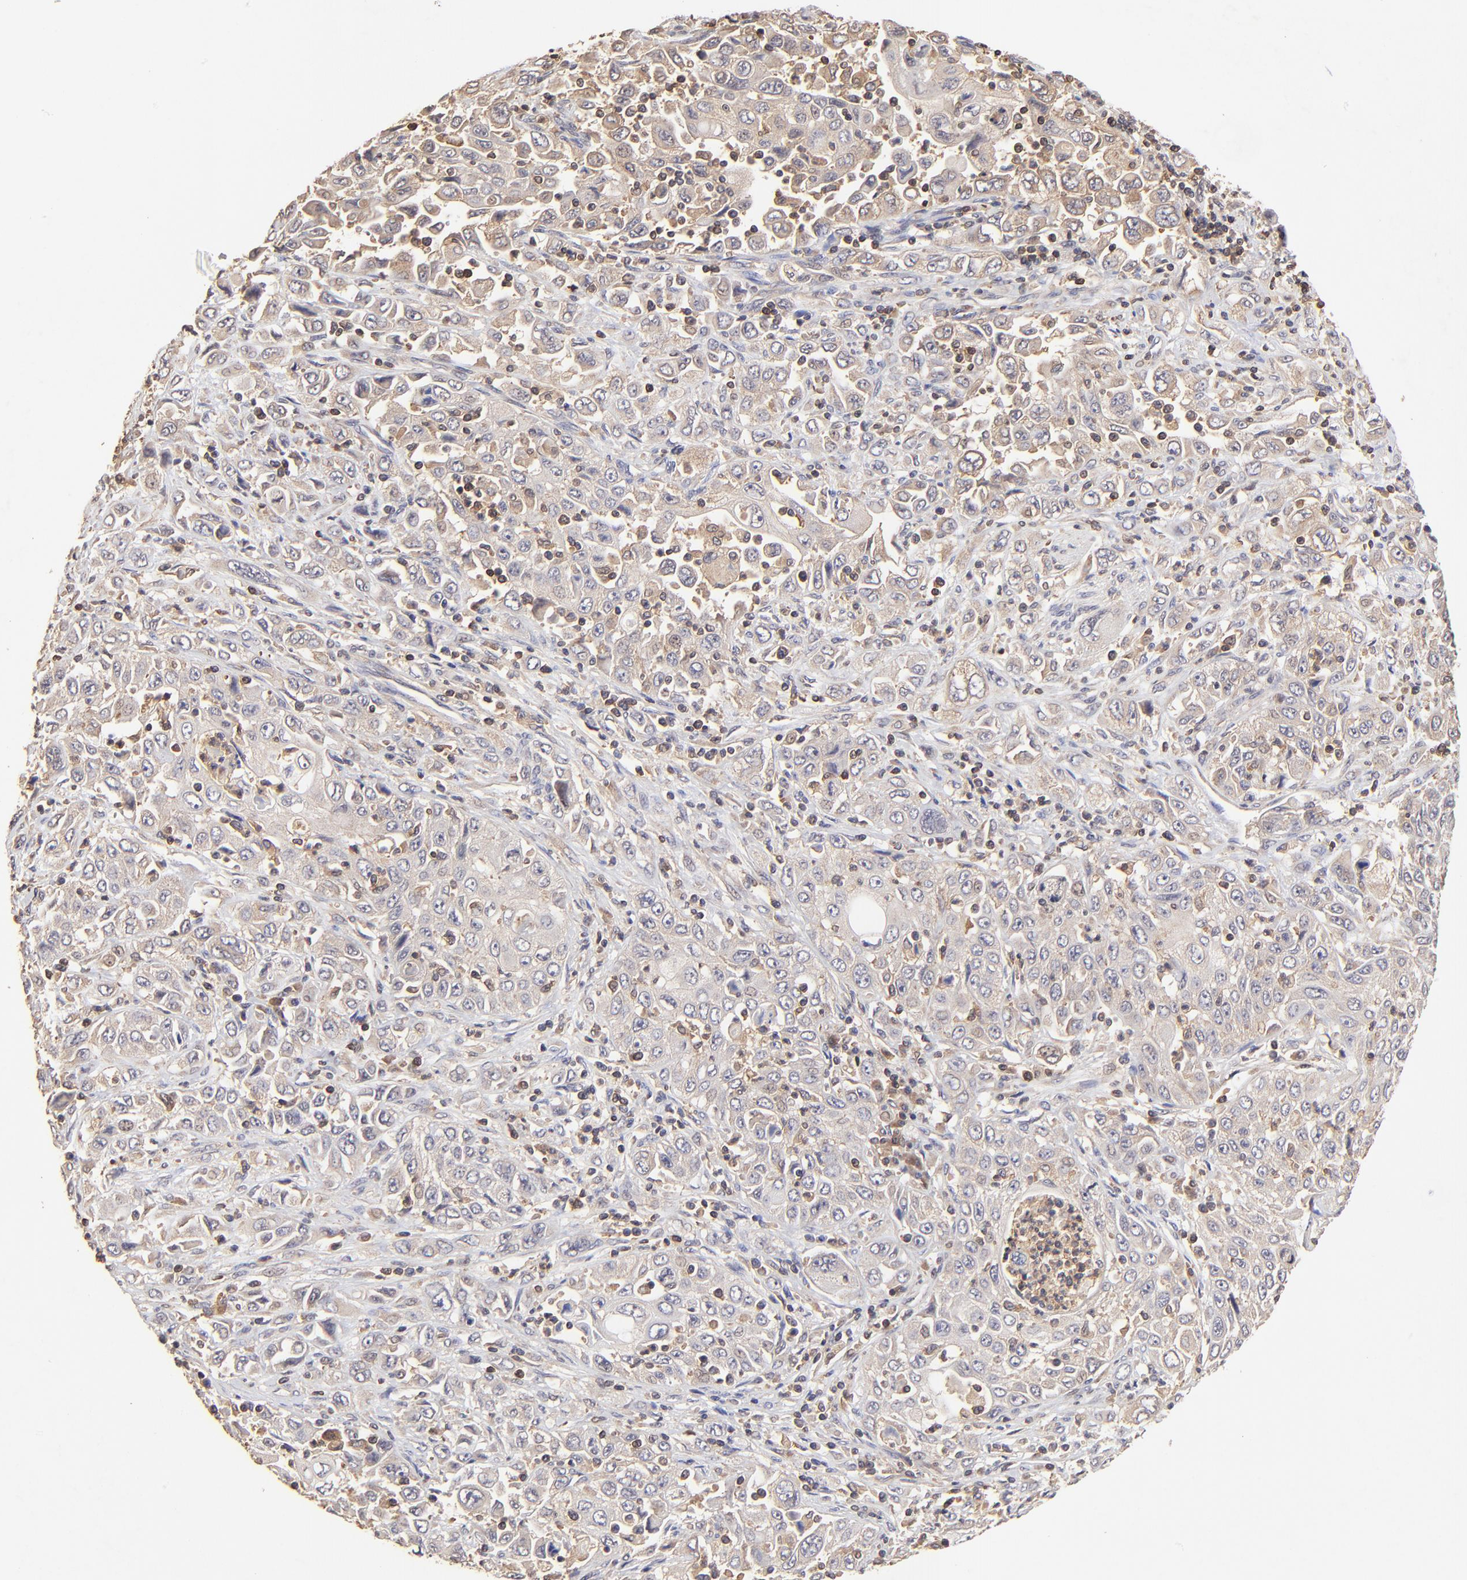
{"staining": {"intensity": "moderate", "quantity": ">75%", "location": "cytoplasmic/membranous"}, "tissue": "pancreatic cancer", "cell_type": "Tumor cells", "image_type": "cancer", "snomed": [{"axis": "morphology", "description": "Adenocarcinoma, NOS"}, {"axis": "topography", "description": "Pancreas"}], "caption": "This is a micrograph of immunohistochemistry (IHC) staining of adenocarcinoma (pancreatic), which shows moderate staining in the cytoplasmic/membranous of tumor cells.", "gene": "STON2", "patient": {"sex": "male", "age": 70}}